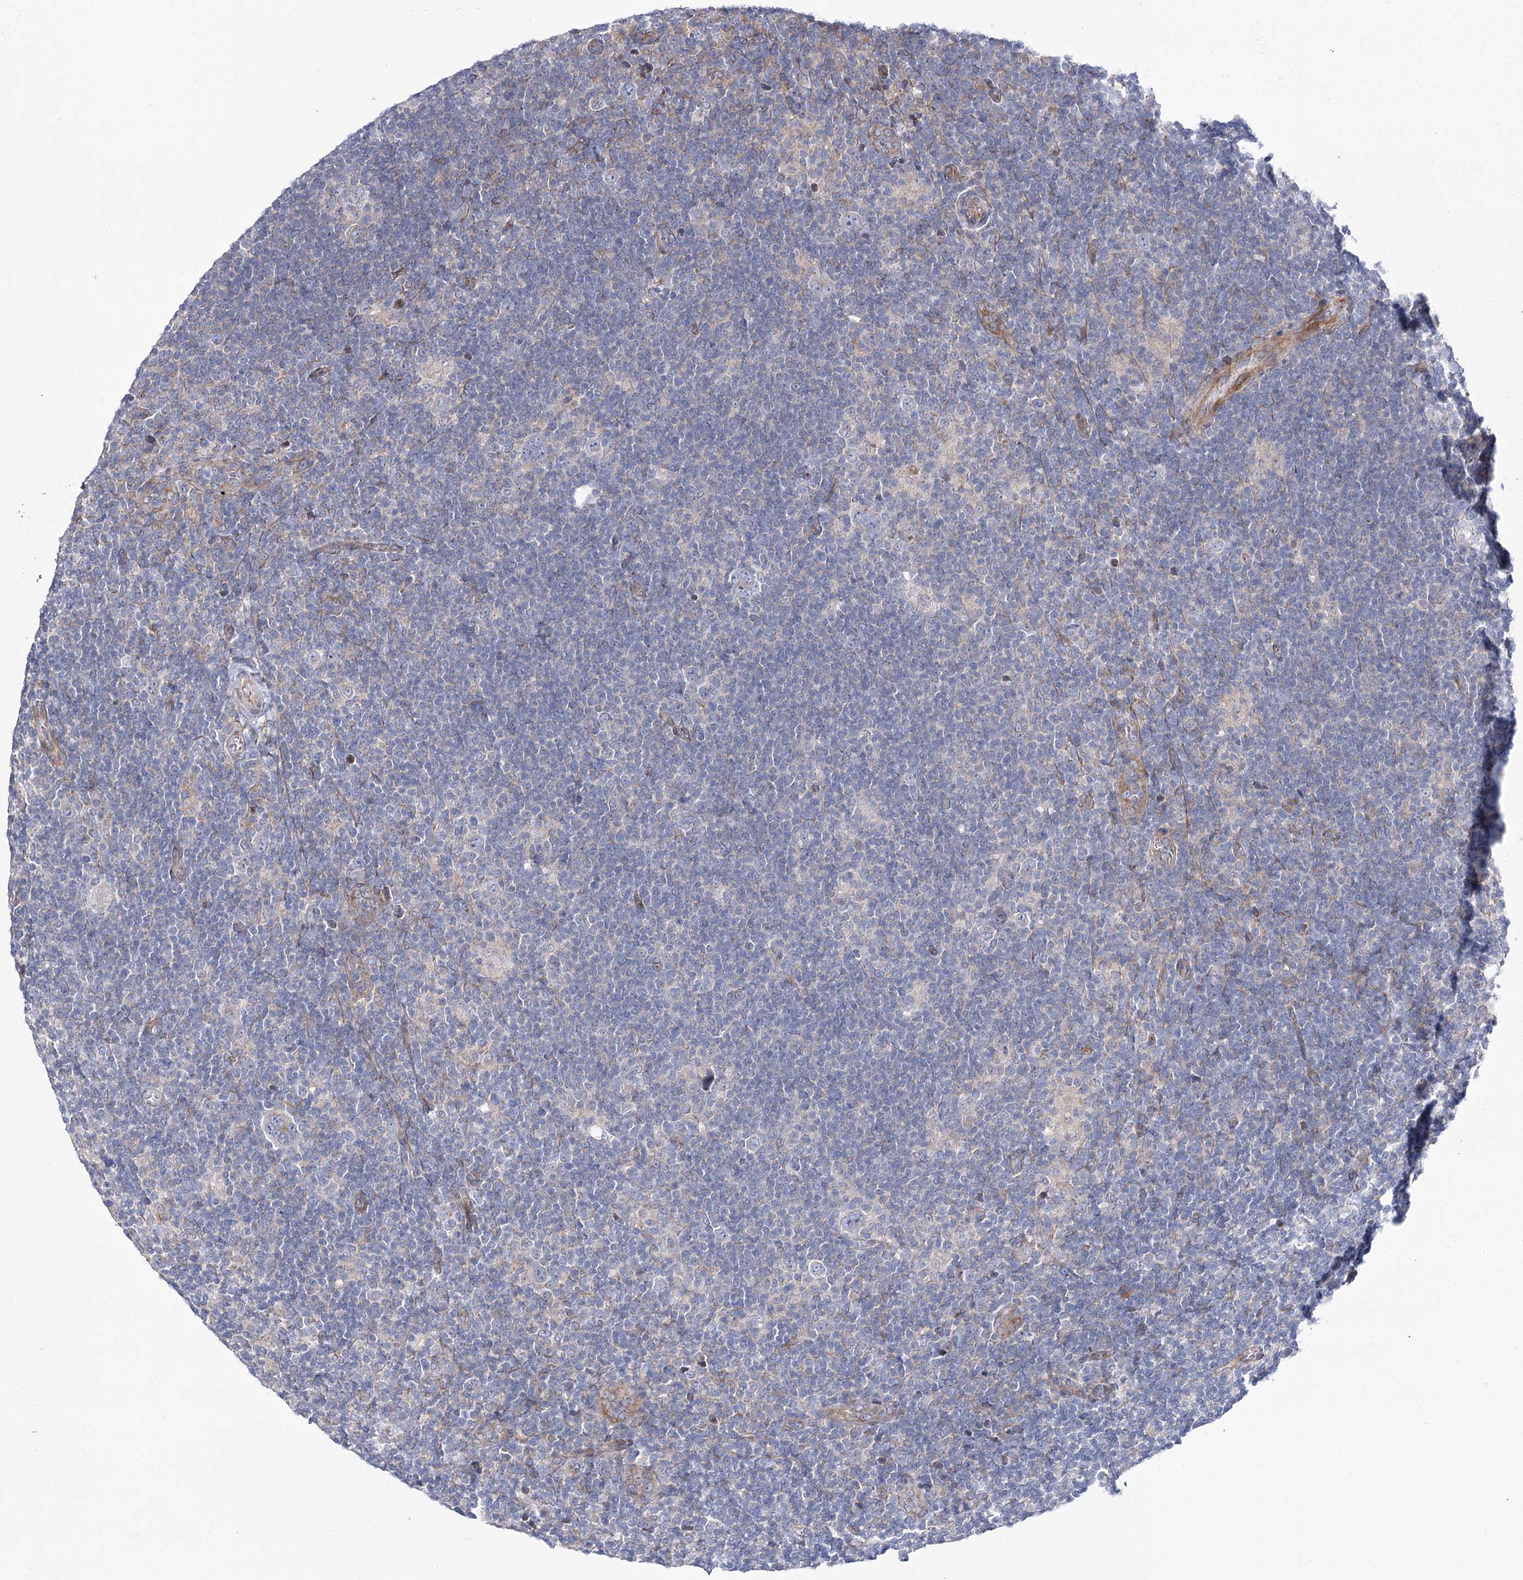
{"staining": {"intensity": "negative", "quantity": "none", "location": "none"}, "tissue": "lymphoma", "cell_type": "Tumor cells", "image_type": "cancer", "snomed": [{"axis": "morphology", "description": "Hodgkin's disease, NOS"}, {"axis": "topography", "description": "Lymph node"}], "caption": "The immunohistochemistry histopathology image has no significant expression in tumor cells of Hodgkin's disease tissue. (DAB immunohistochemistry with hematoxylin counter stain).", "gene": "ARHGAP32", "patient": {"sex": "female", "age": 57}}